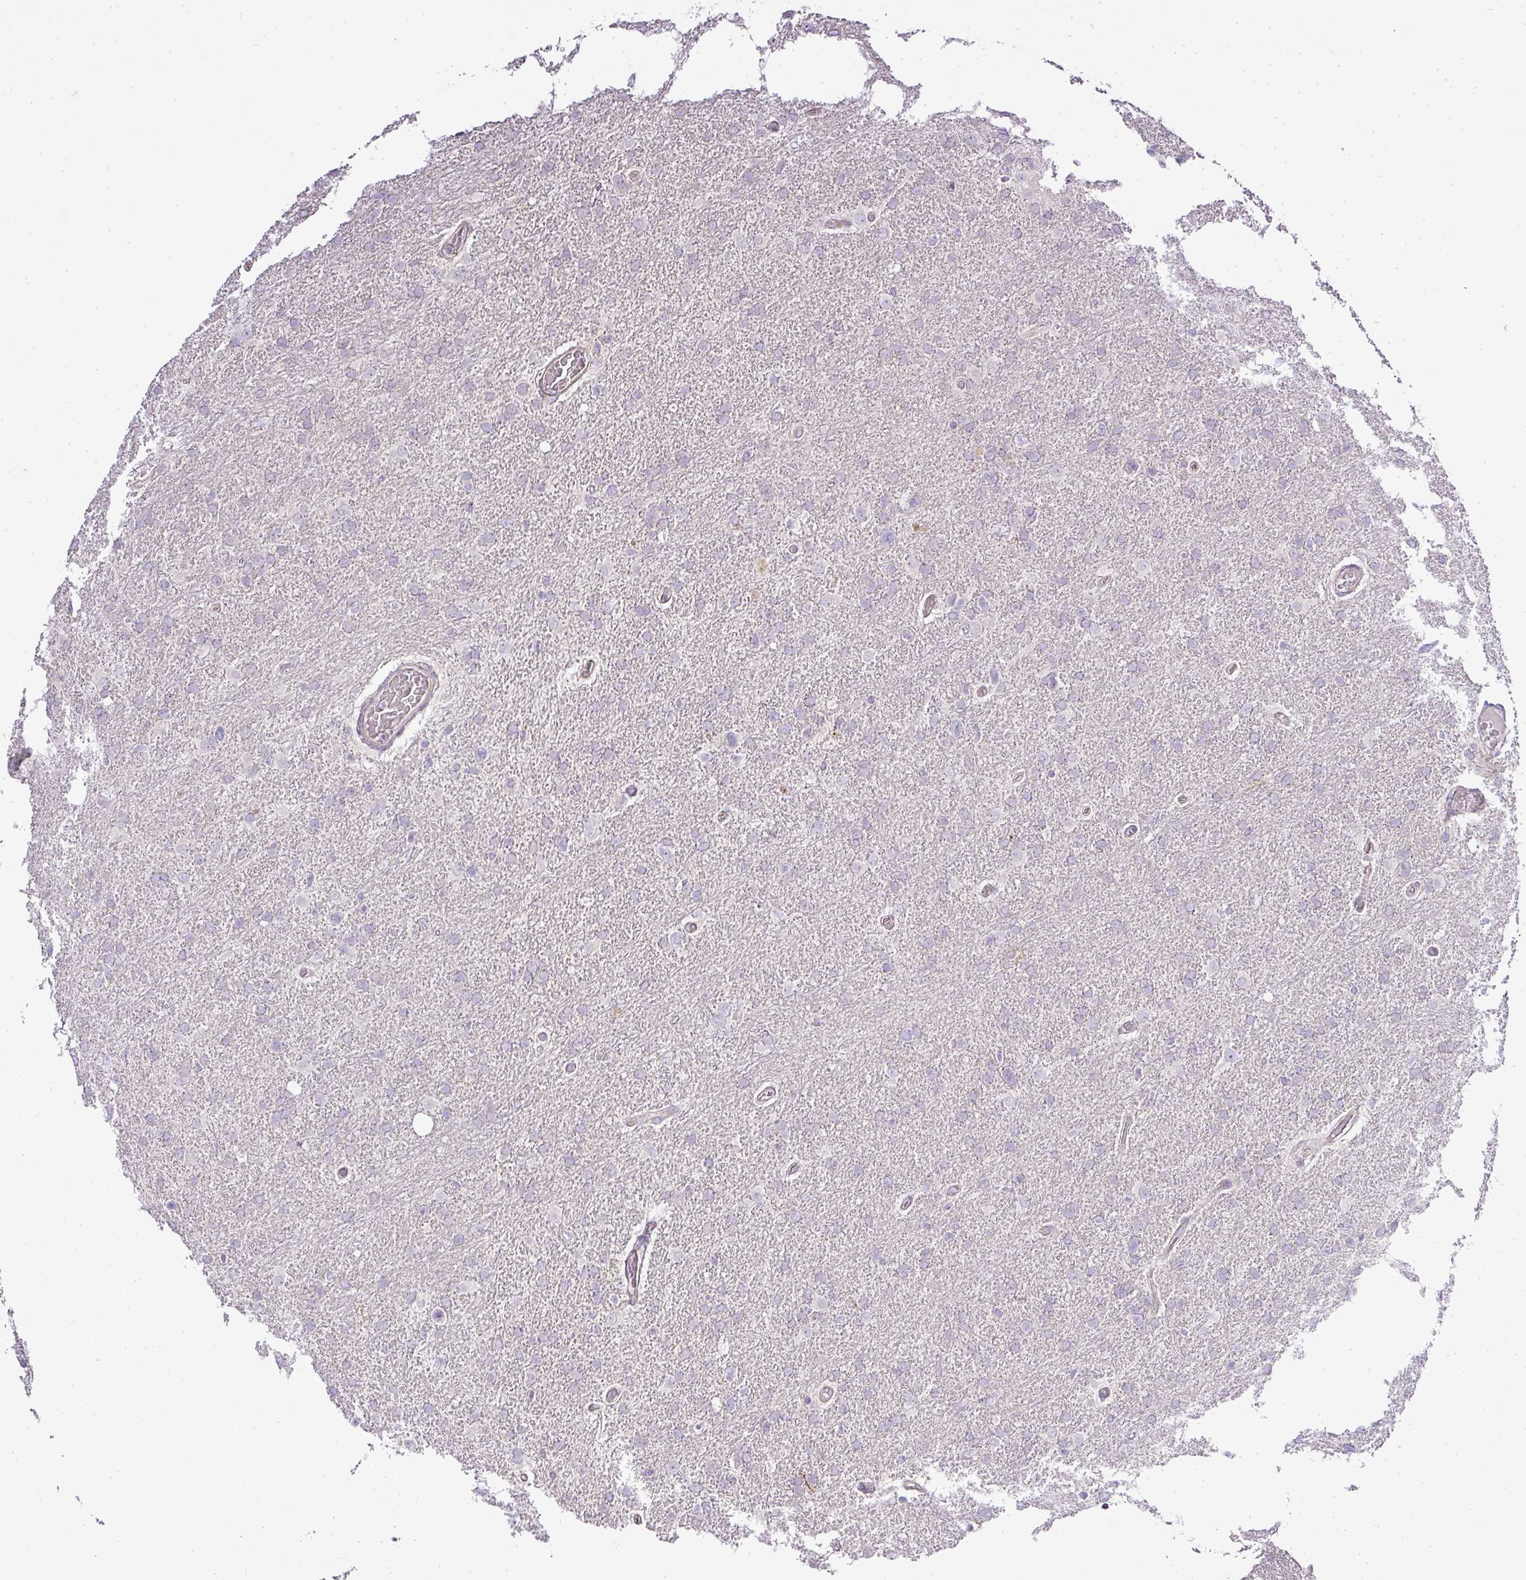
{"staining": {"intensity": "negative", "quantity": "none", "location": "none"}, "tissue": "glioma", "cell_type": "Tumor cells", "image_type": "cancer", "snomed": [{"axis": "morphology", "description": "Glioma, malignant, High grade"}, {"axis": "topography", "description": "Brain"}], "caption": "Immunohistochemistry of human glioma reveals no expression in tumor cells.", "gene": "ZDHHC1", "patient": {"sex": "male", "age": 61}}